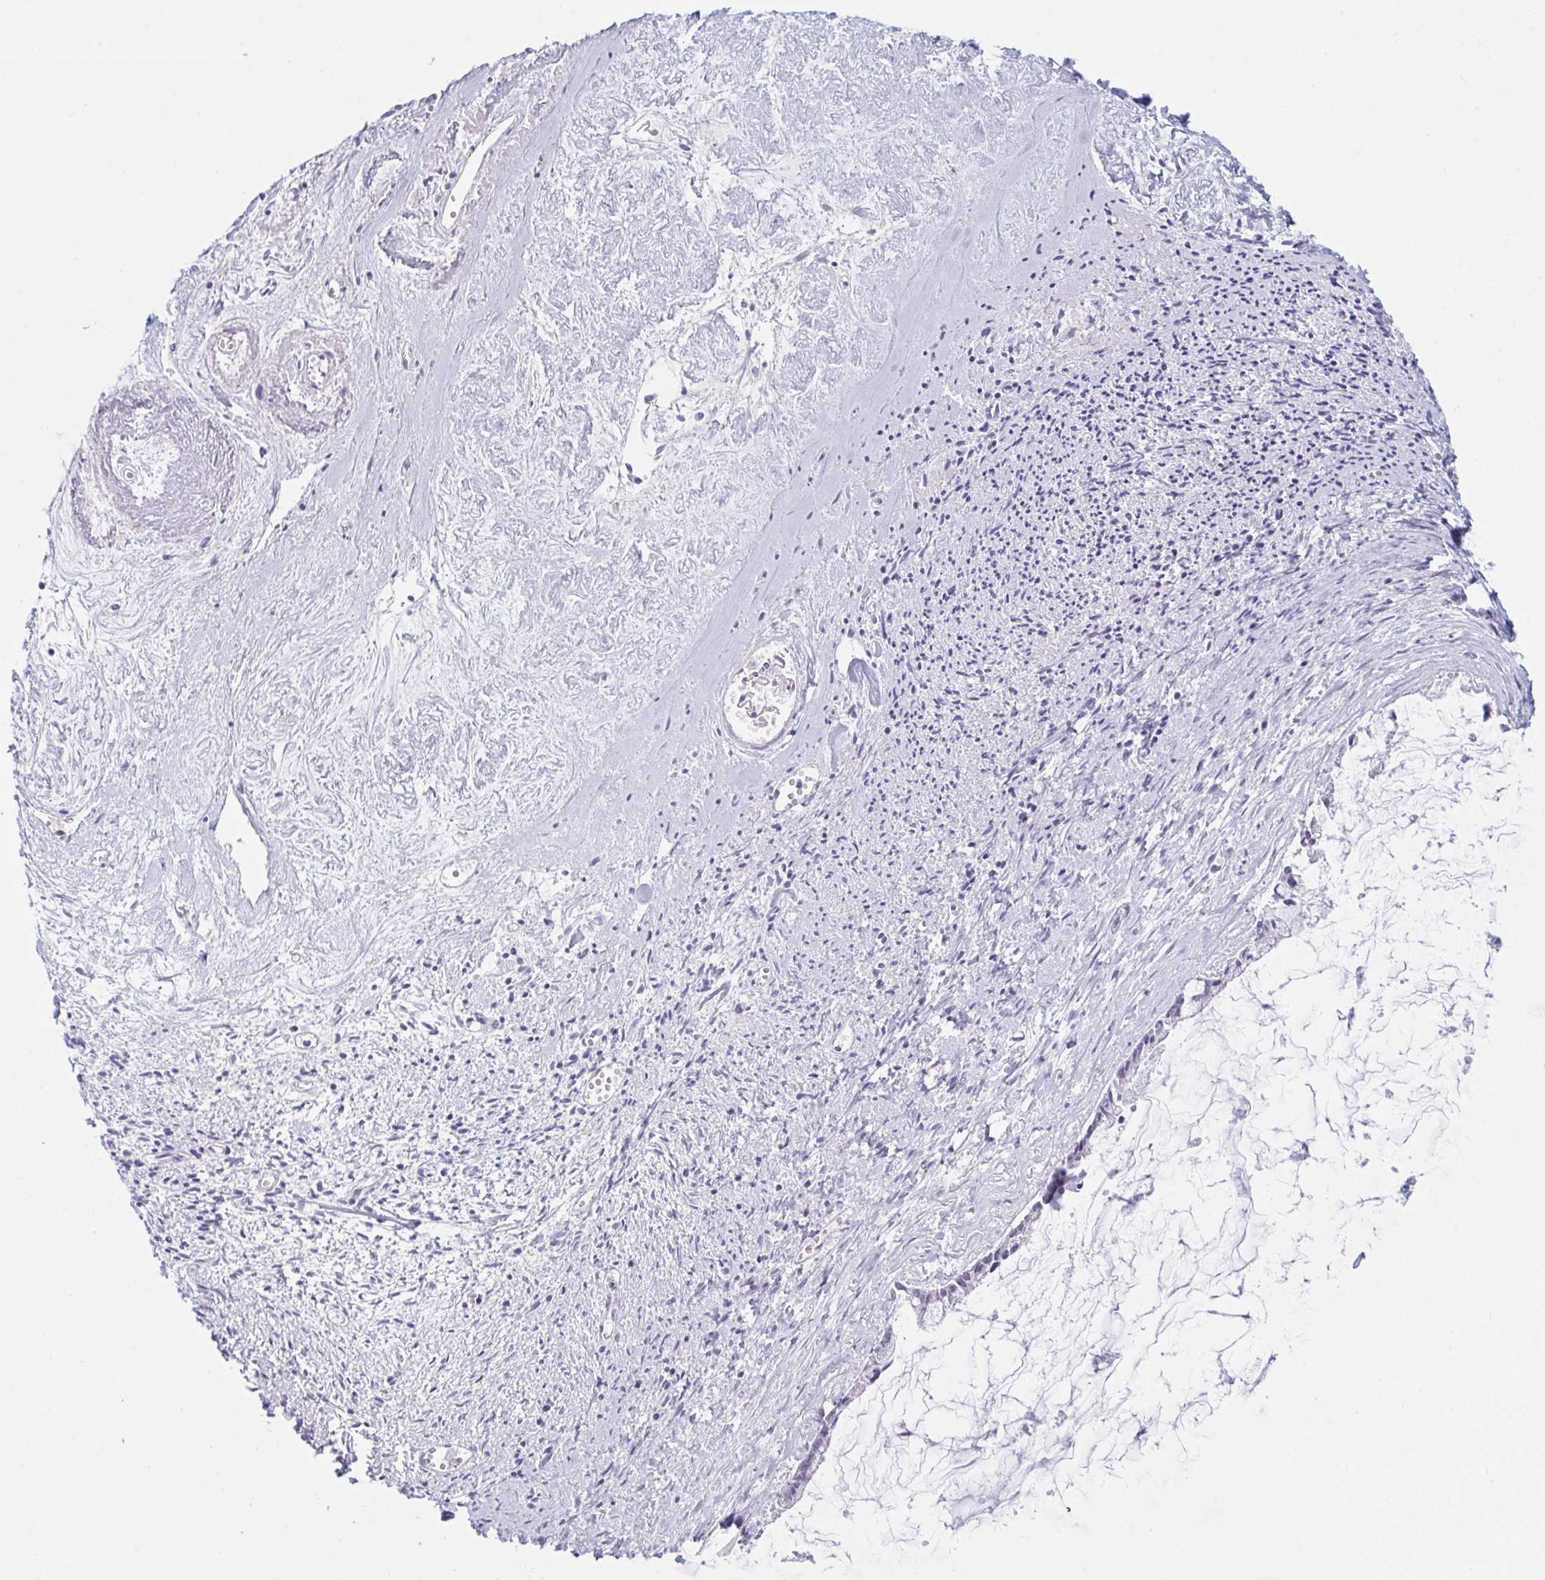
{"staining": {"intensity": "negative", "quantity": "none", "location": "none"}, "tissue": "ovarian cancer", "cell_type": "Tumor cells", "image_type": "cancer", "snomed": [{"axis": "morphology", "description": "Cystadenocarcinoma, mucinous, NOS"}, {"axis": "topography", "description": "Ovary"}], "caption": "A high-resolution photomicrograph shows IHC staining of ovarian cancer (mucinous cystadenocarcinoma), which demonstrates no significant staining in tumor cells. (DAB (3,3'-diaminobenzidine) immunohistochemistry with hematoxylin counter stain).", "gene": "NAA30", "patient": {"sex": "female", "age": 90}}